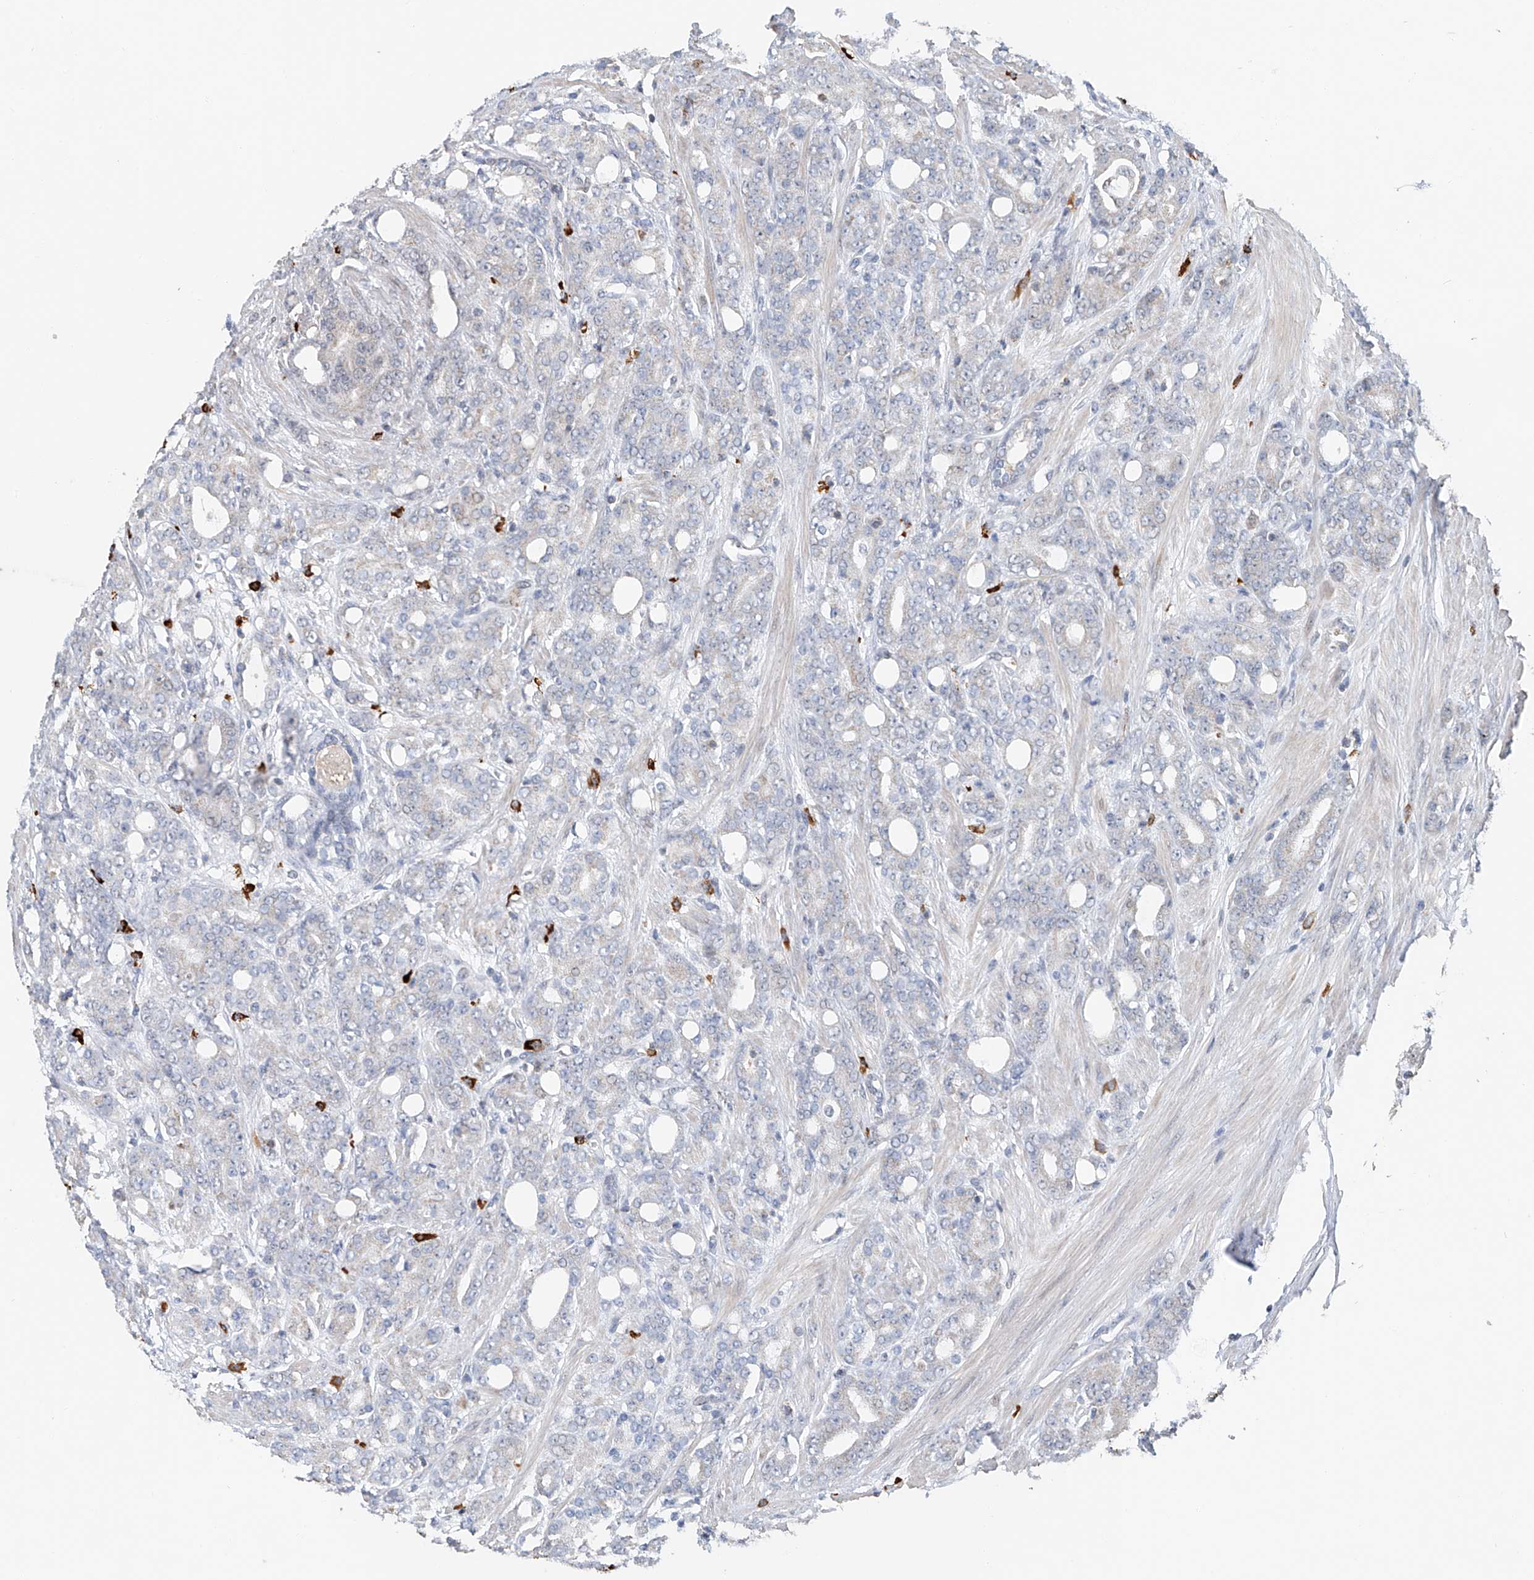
{"staining": {"intensity": "negative", "quantity": "none", "location": "none"}, "tissue": "prostate cancer", "cell_type": "Tumor cells", "image_type": "cancer", "snomed": [{"axis": "morphology", "description": "Adenocarcinoma, High grade"}, {"axis": "topography", "description": "Prostate"}], "caption": "Adenocarcinoma (high-grade) (prostate) was stained to show a protein in brown. There is no significant staining in tumor cells.", "gene": "KLF15", "patient": {"sex": "male", "age": 62}}